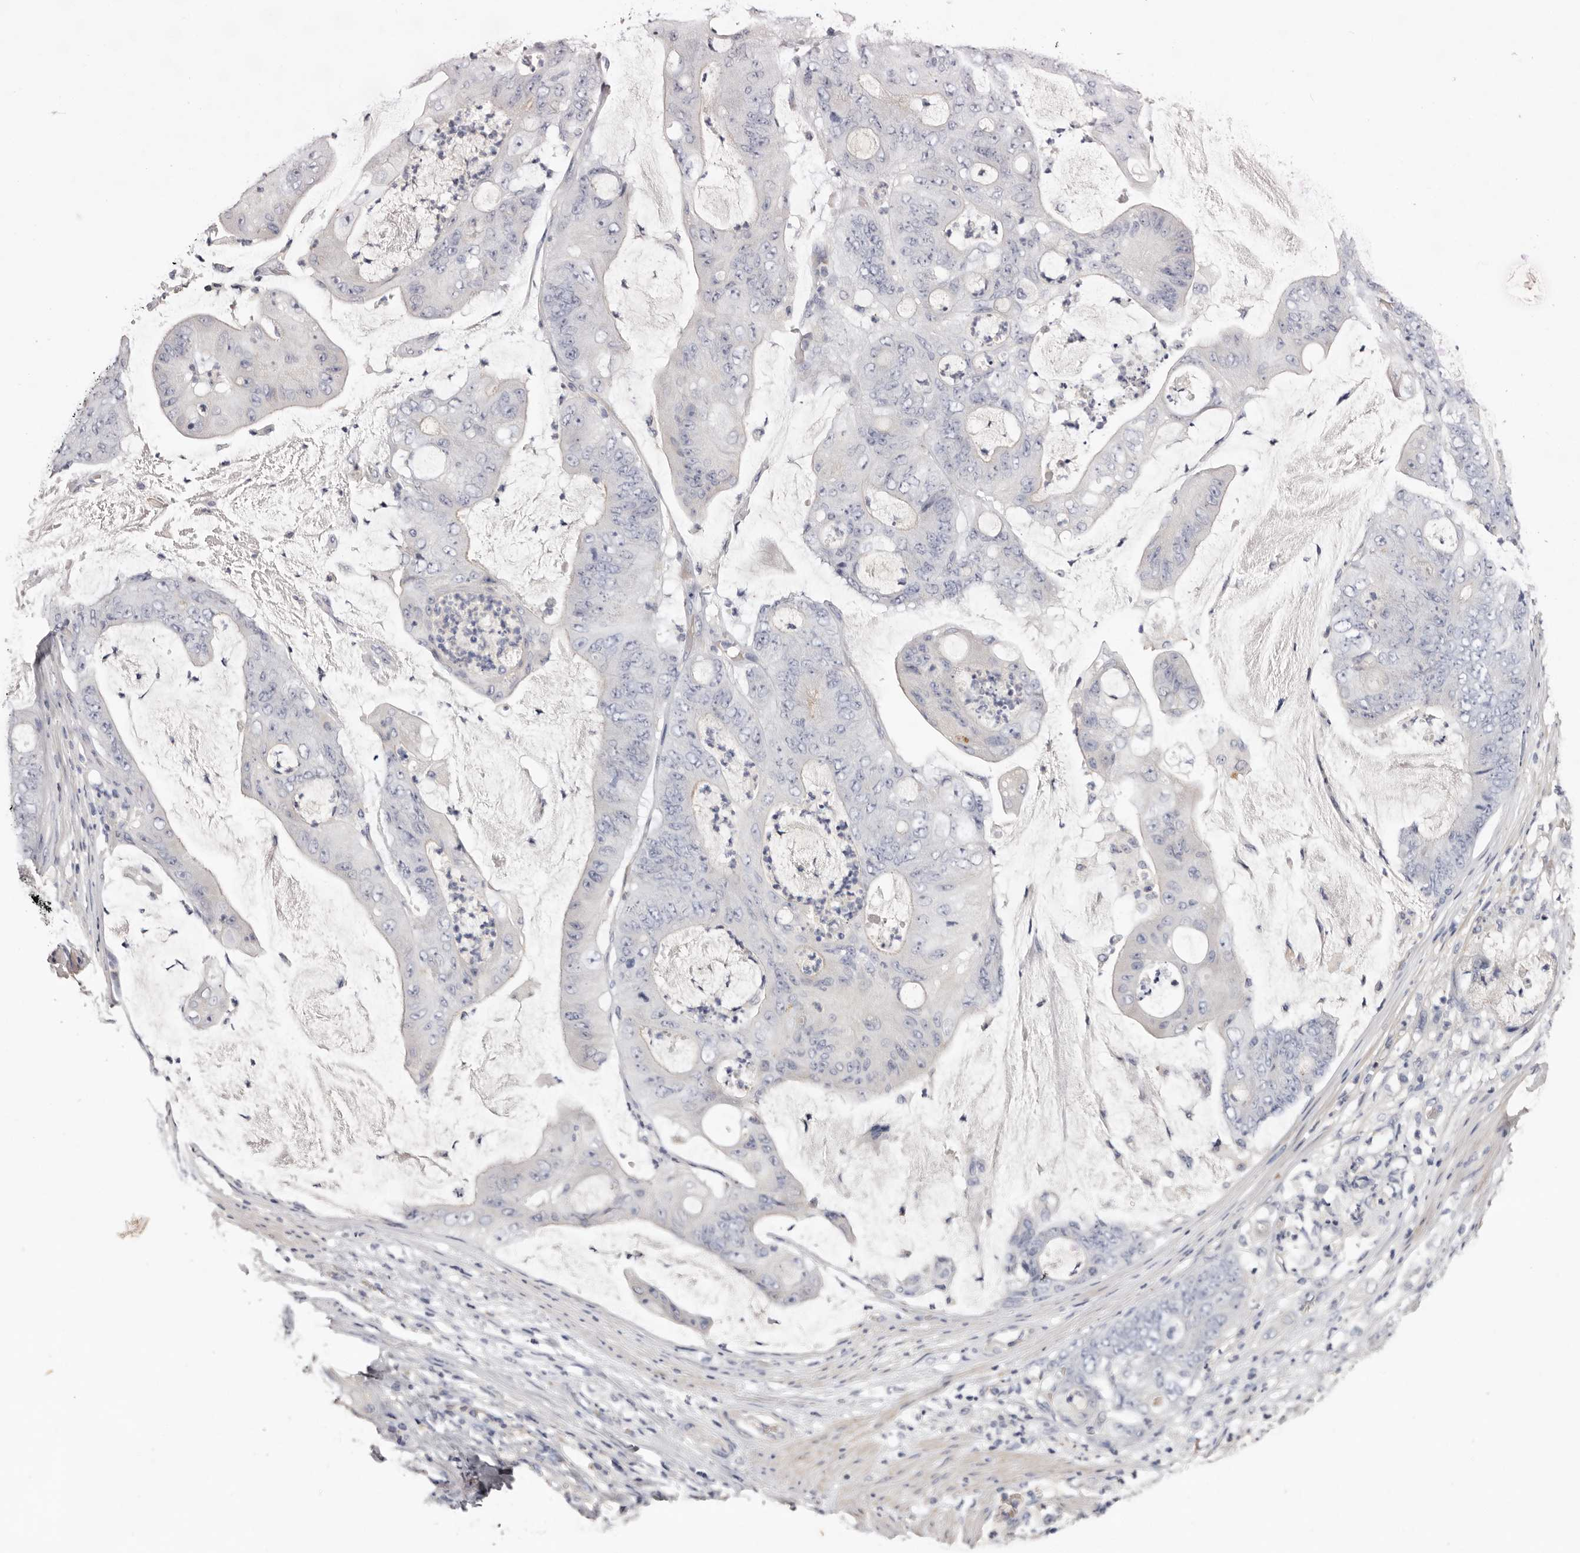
{"staining": {"intensity": "negative", "quantity": "none", "location": "none"}, "tissue": "stomach cancer", "cell_type": "Tumor cells", "image_type": "cancer", "snomed": [{"axis": "morphology", "description": "Adenocarcinoma, NOS"}, {"axis": "topography", "description": "Stomach"}], "caption": "This is an IHC photomicrograph of human stomach cancer. There is no staining in tumor cells.", "gene": "S1PR5", "patient": {"sex": "female", "age": 73}}